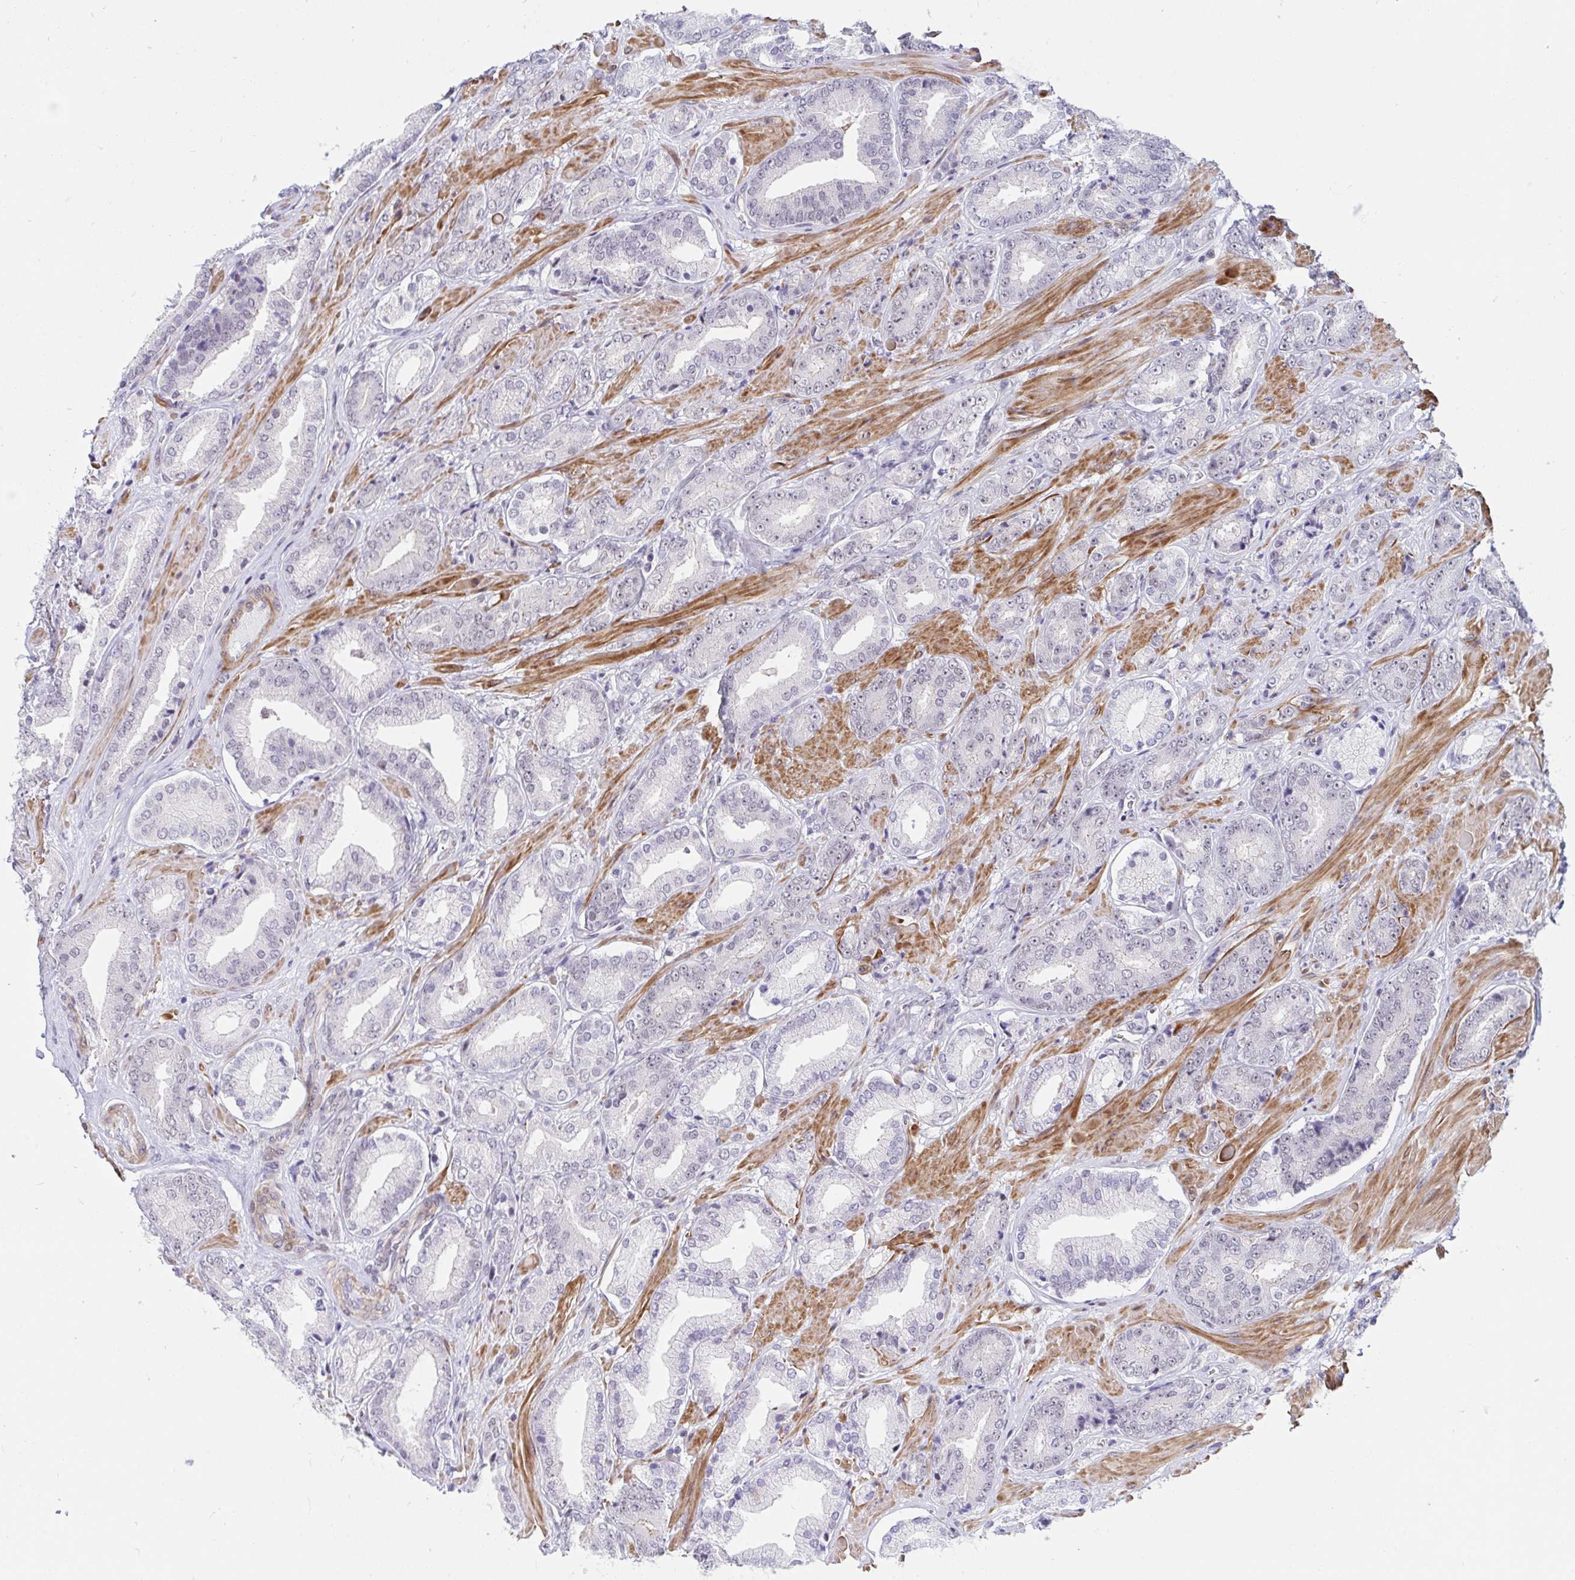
{"staining": {"intensity": "negative", "quantity": "none", "location": "none"}, "tissue": "prostate cancer", "cell_type": "Tumor cells", "image_type": "cancer", "snomed": [{"axis": "morphology", "description": "Adenocarcinoma, High grade"}, {"axis": "topography", "description": "Prostate"}], "caption": "Tumor cells show no significant protein staining in high-grade adenocarcinoma (prostate).", "gene": "WDR72", "patient": {"sex": "male", "age": 56}}